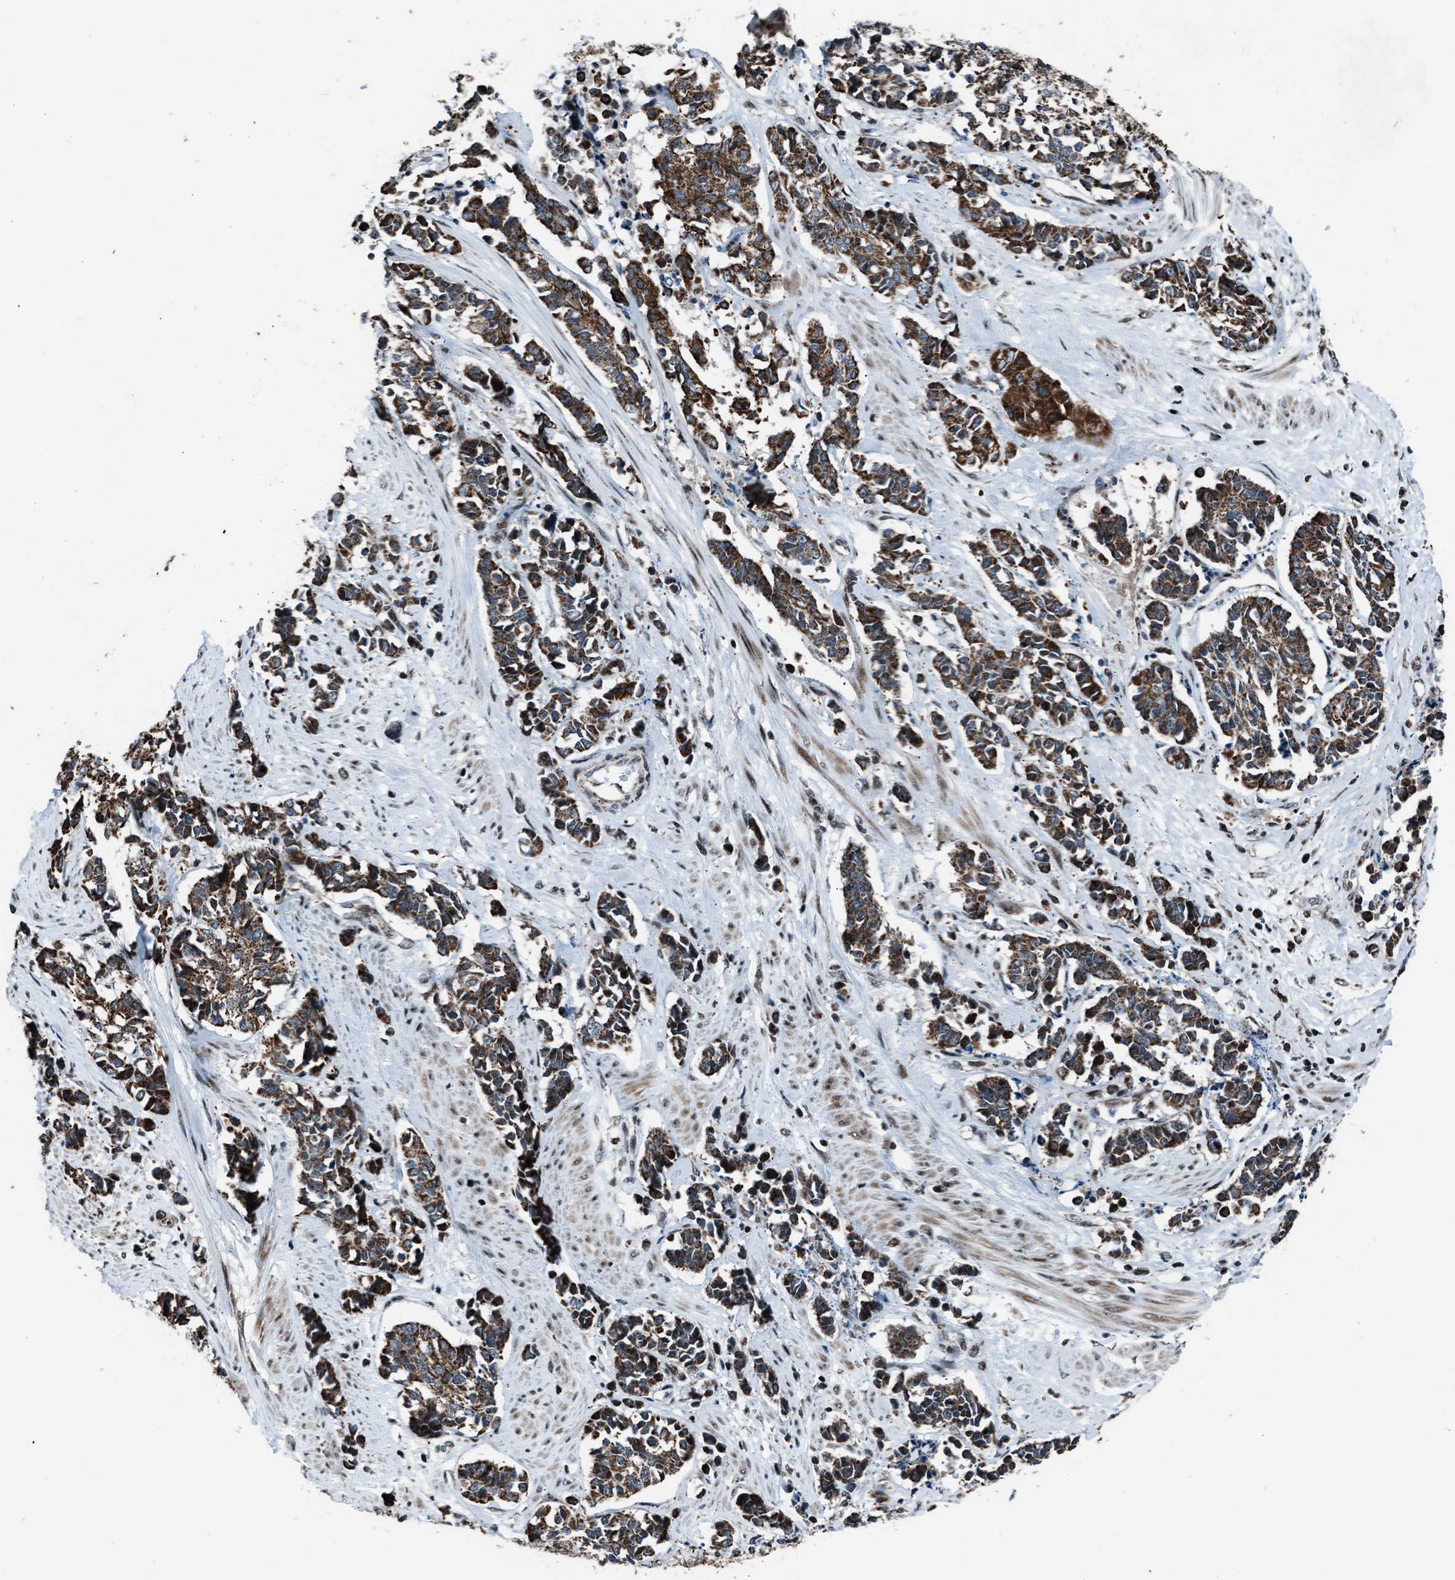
{"staining": {"intensity": "moderate", "quantity": ">75%", "location": "cytoplasmic/membranous"}, "tissue": "cervical cancer", "cell_type": "Tumor cells", "image_type": "cancer", "snomed": [{"axis": "morphology", "description": "Squamous cell carcinoma, NOS"}, {"axis": "topography", "description": "Cervix"}], "caption": "Moderate cytoplasmic/membranous protein positivity is identified in approximately >75% of tumor cells in cervical cancer.", "gene": "MORC3", "patient": {"sex": "female", "age": 35}}